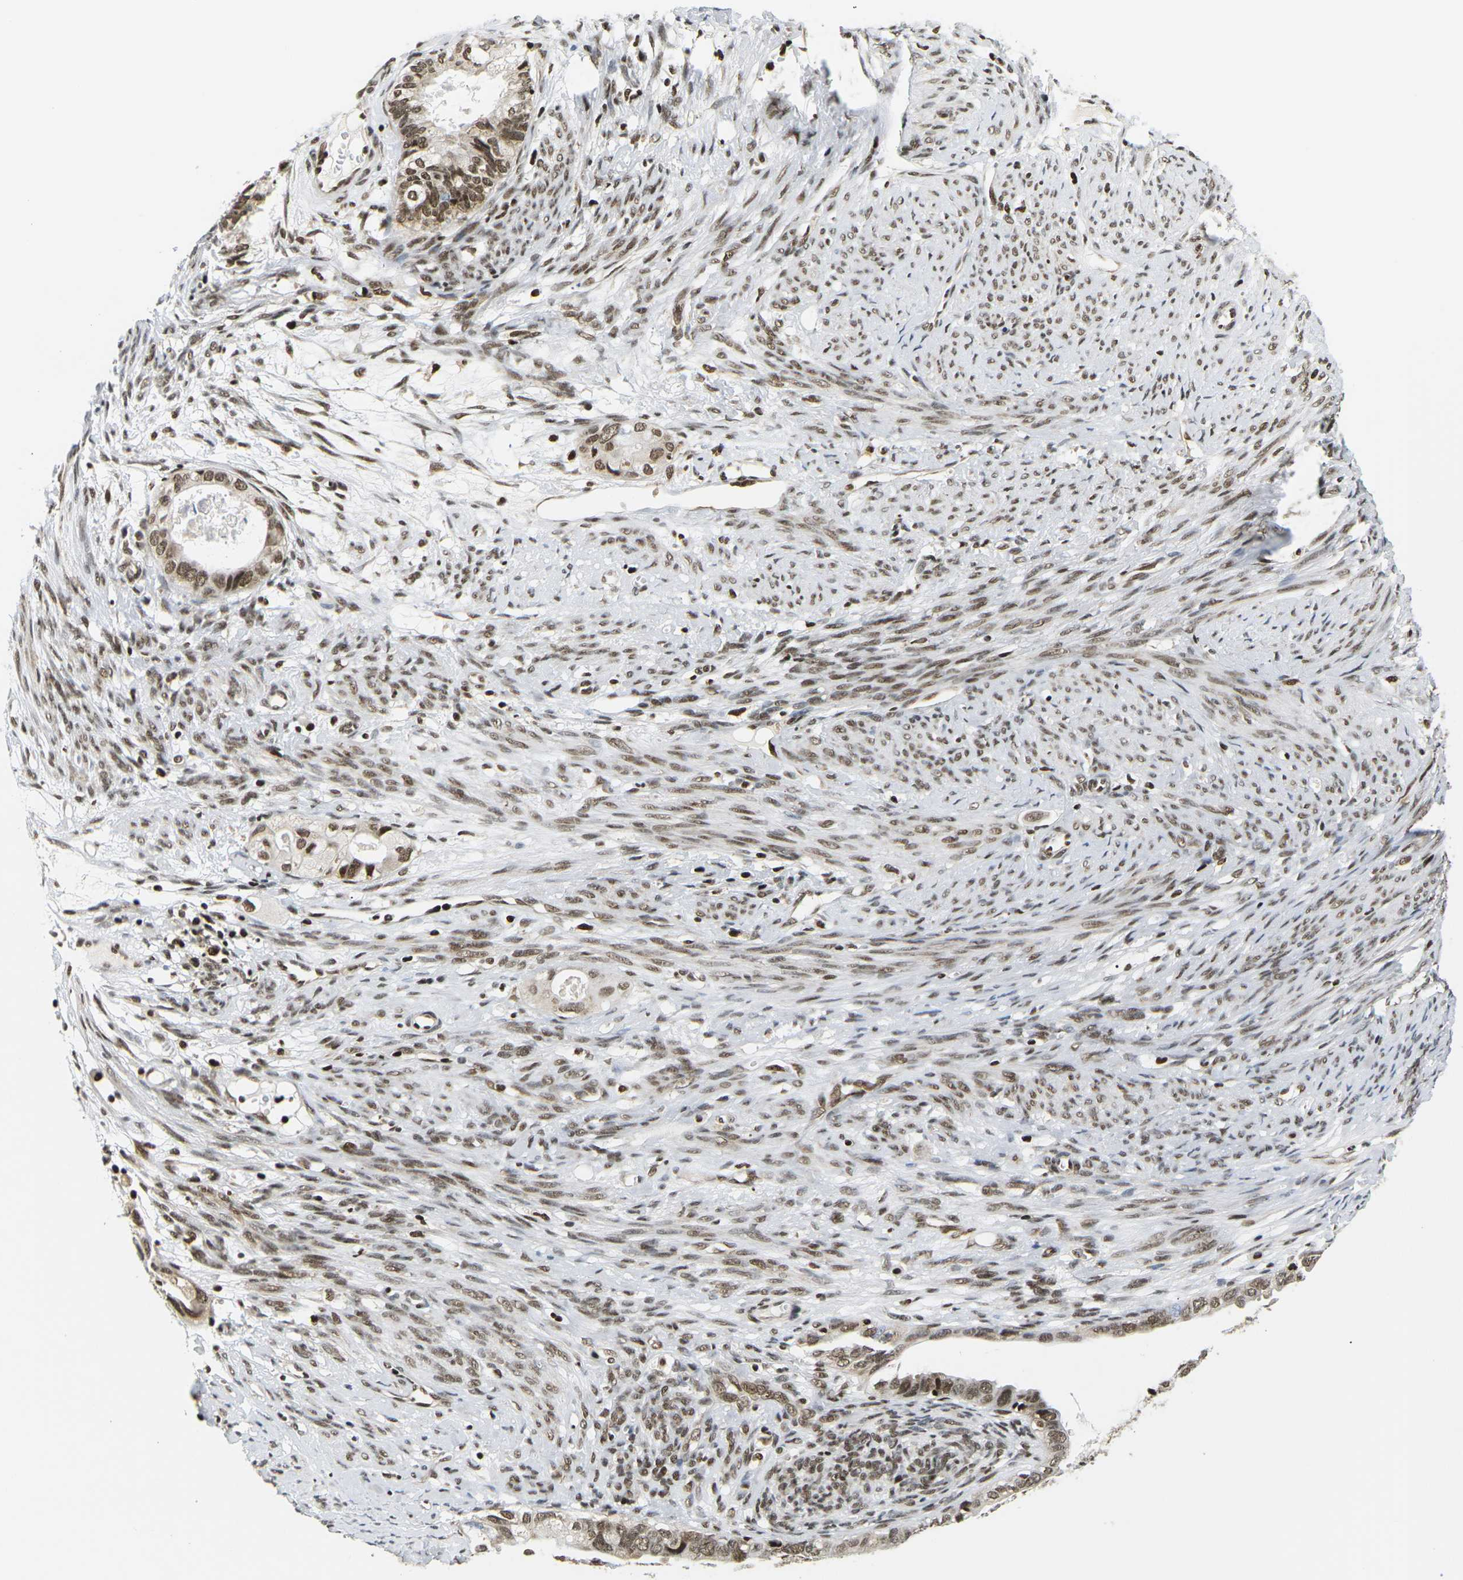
{"staining": {"intensity": "moderate", "quantity": ">75%", "location": "cytoplasmic/membranous,nuclear"}, "tissue": "cervical cancer", "cell_type": "Tumor cells", "image_type": "cancer", "snomed": [{"axis": "morphology", "description": "Normal tissue, NOS"}, {"axis": "morphology", "description": "Adenocarcinoma, NOS"}, {"axis": "topography", "description": "Cervix"}, {"axis": "topography", "description": "Endometrium"}], "caption": "Protein staining by immunohistochemistry (IHC) exhibits moderate cytoplasmic/membranous and nuclear staining in about >75% of tumor cells in cervical cancer.", "gene": "CELF1", "patient": {"sex": "female", "age": 86}}